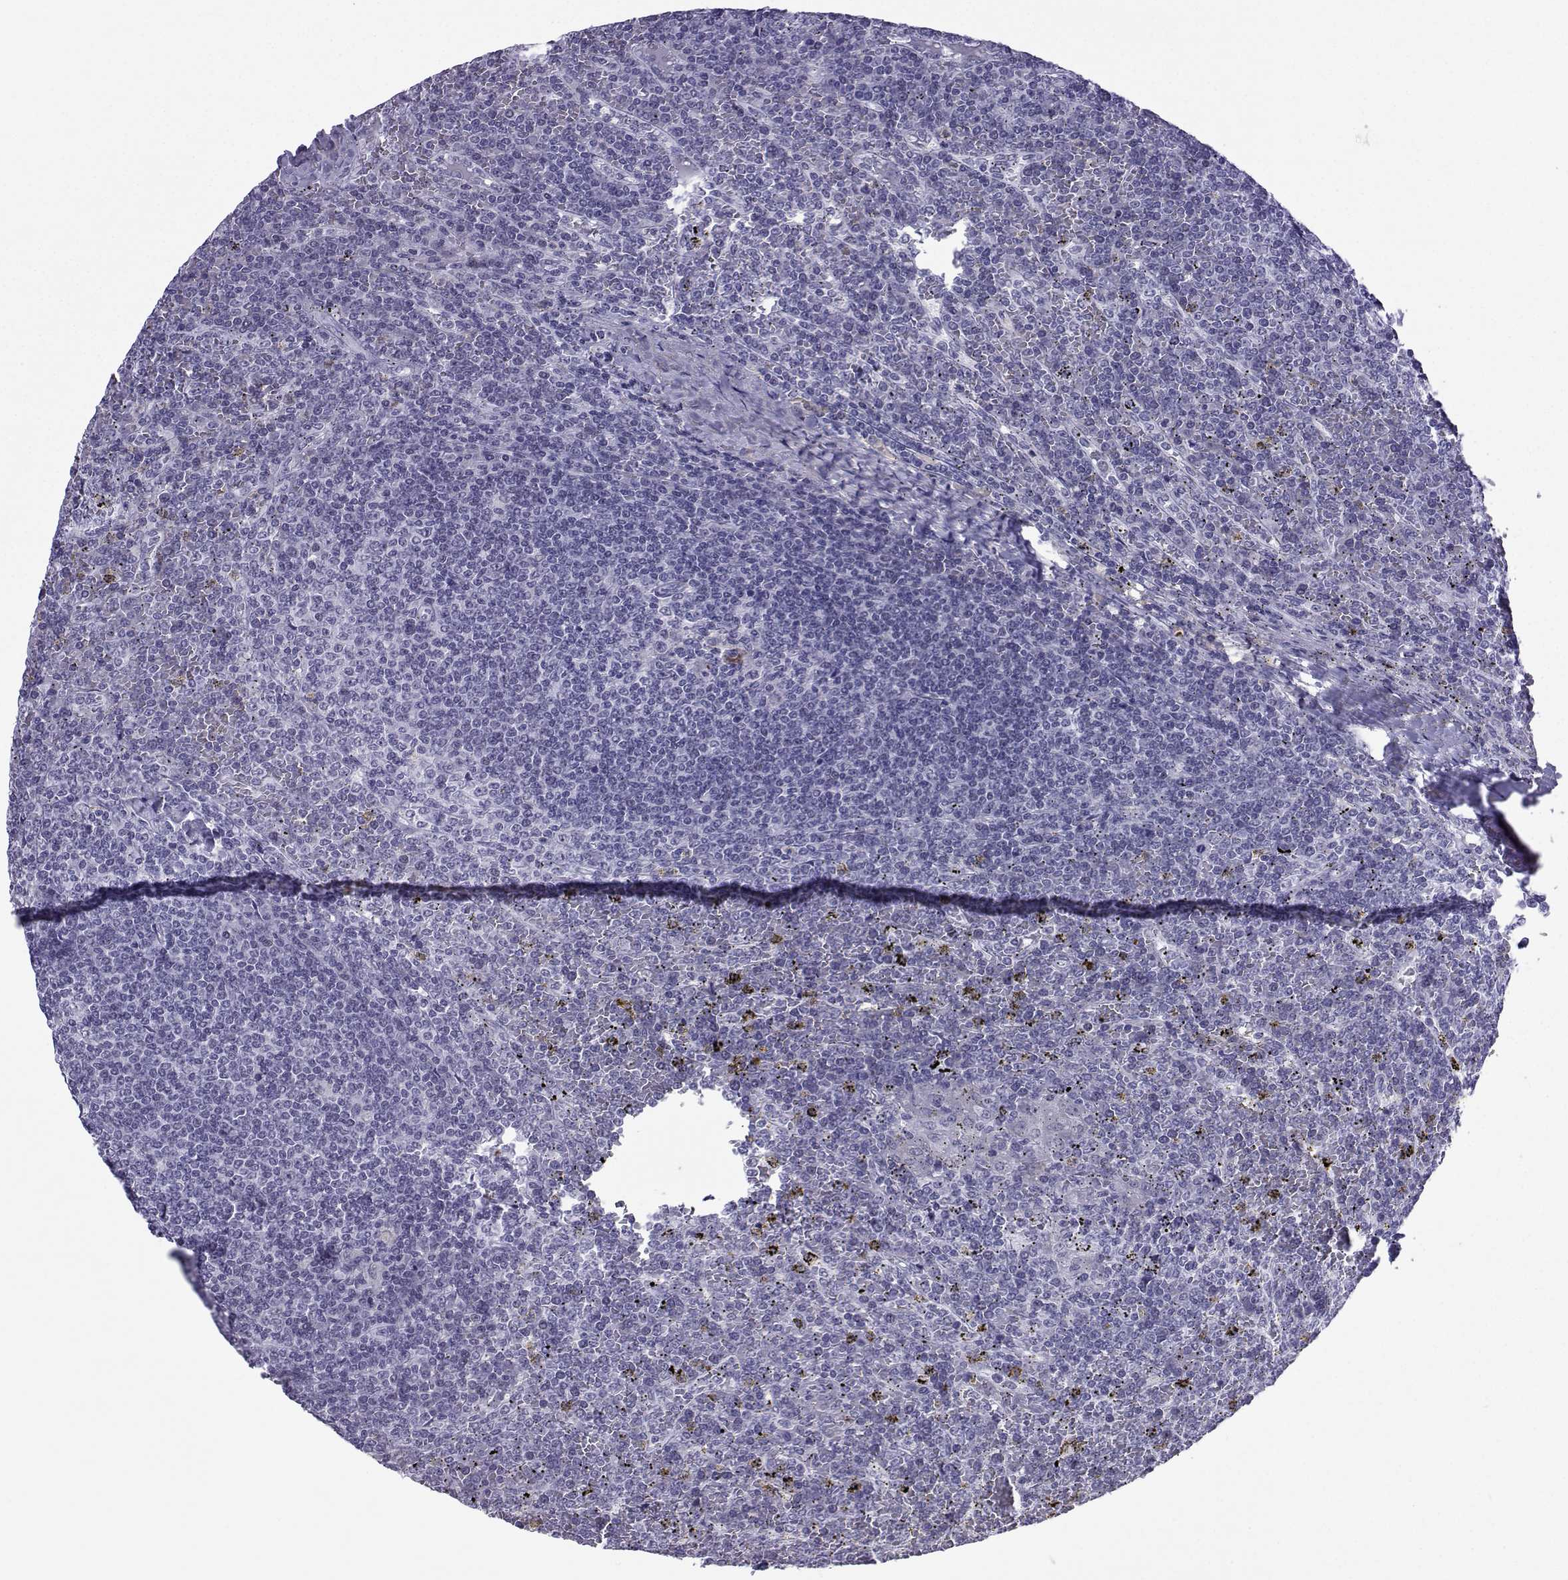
{"staining": {"intensity": "negative", "quantity": "none", "location": "none"}, "tissue": "lymphoma", "cell_type": "Tumor cells", "image_type": "cancer", "snomed": [{"axis": "morphology", "description": "Malignant lymphoma, non-Hodgkin's type, Low grade"}, {"axis": "topography", "description": "Spleen"}], "caption": "Tumor cells show no significant positivity in lymphoma. (Brightfield microscopy of DAB immunohistochemistry at high magnification).", "gene": "LORICRIN", "patient": {"sex": "female", "age": 19}}